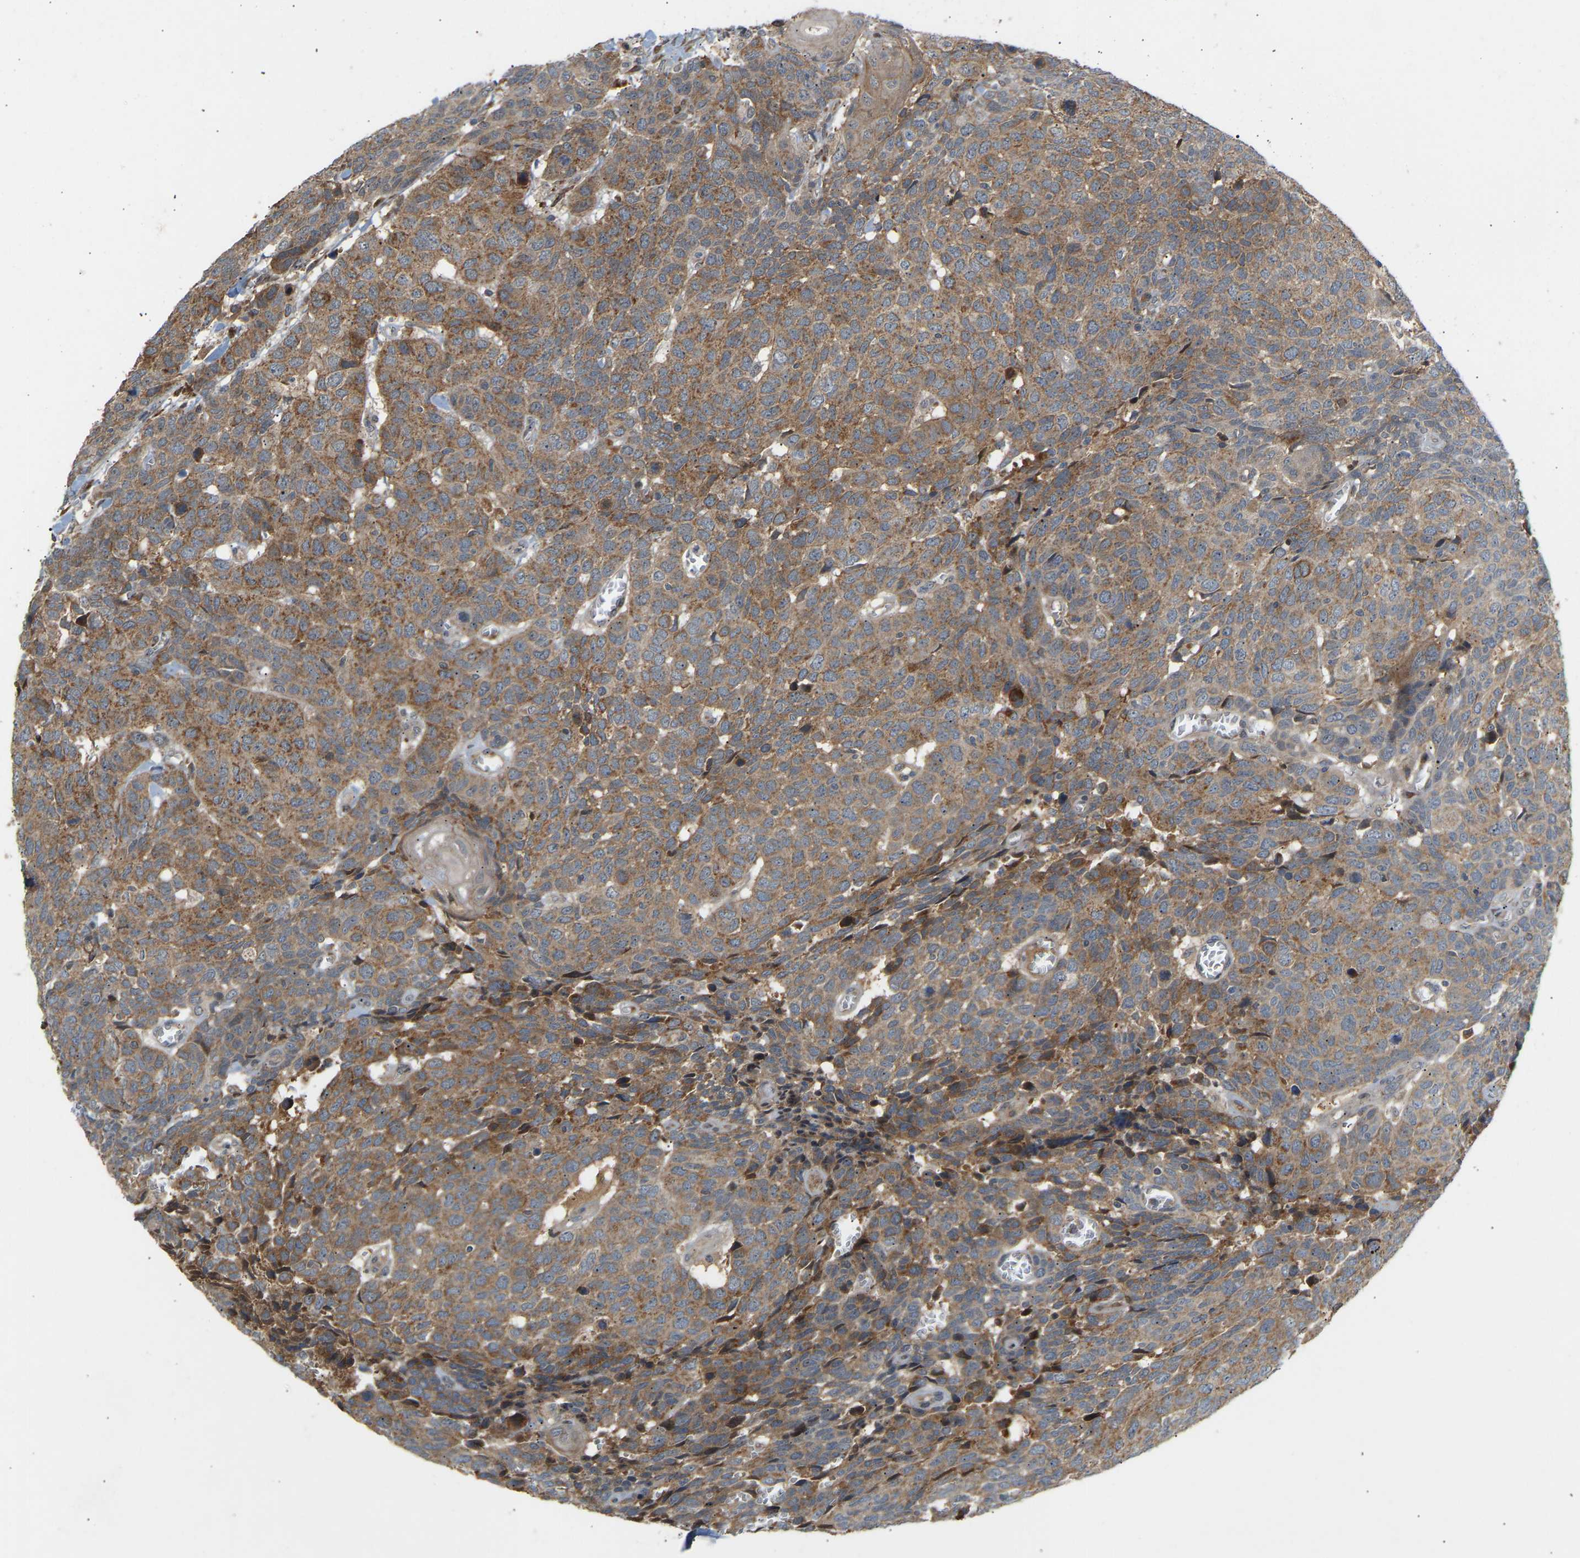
{"staining": {"intensity": "weak", "quantity": ">75%", "location": "cytoplasmic/membranous"}, "tissue": "head and neck cancer", "cell_type": "Tumor cells", "image_type": "cancer", "snomed": [{"axis": "morphology", "description": "Squamous cell carcinoma, NOS"}, {"axis": "topography", "description": "Head-Neck"}], "caption": "Protein staining reveals weak cytoplasmic/membranous staining in approximately >75% of tumor cells in head and neck cancer.", "gene": "PTCD1", "patient": {"sex": "male", "age": 66}}